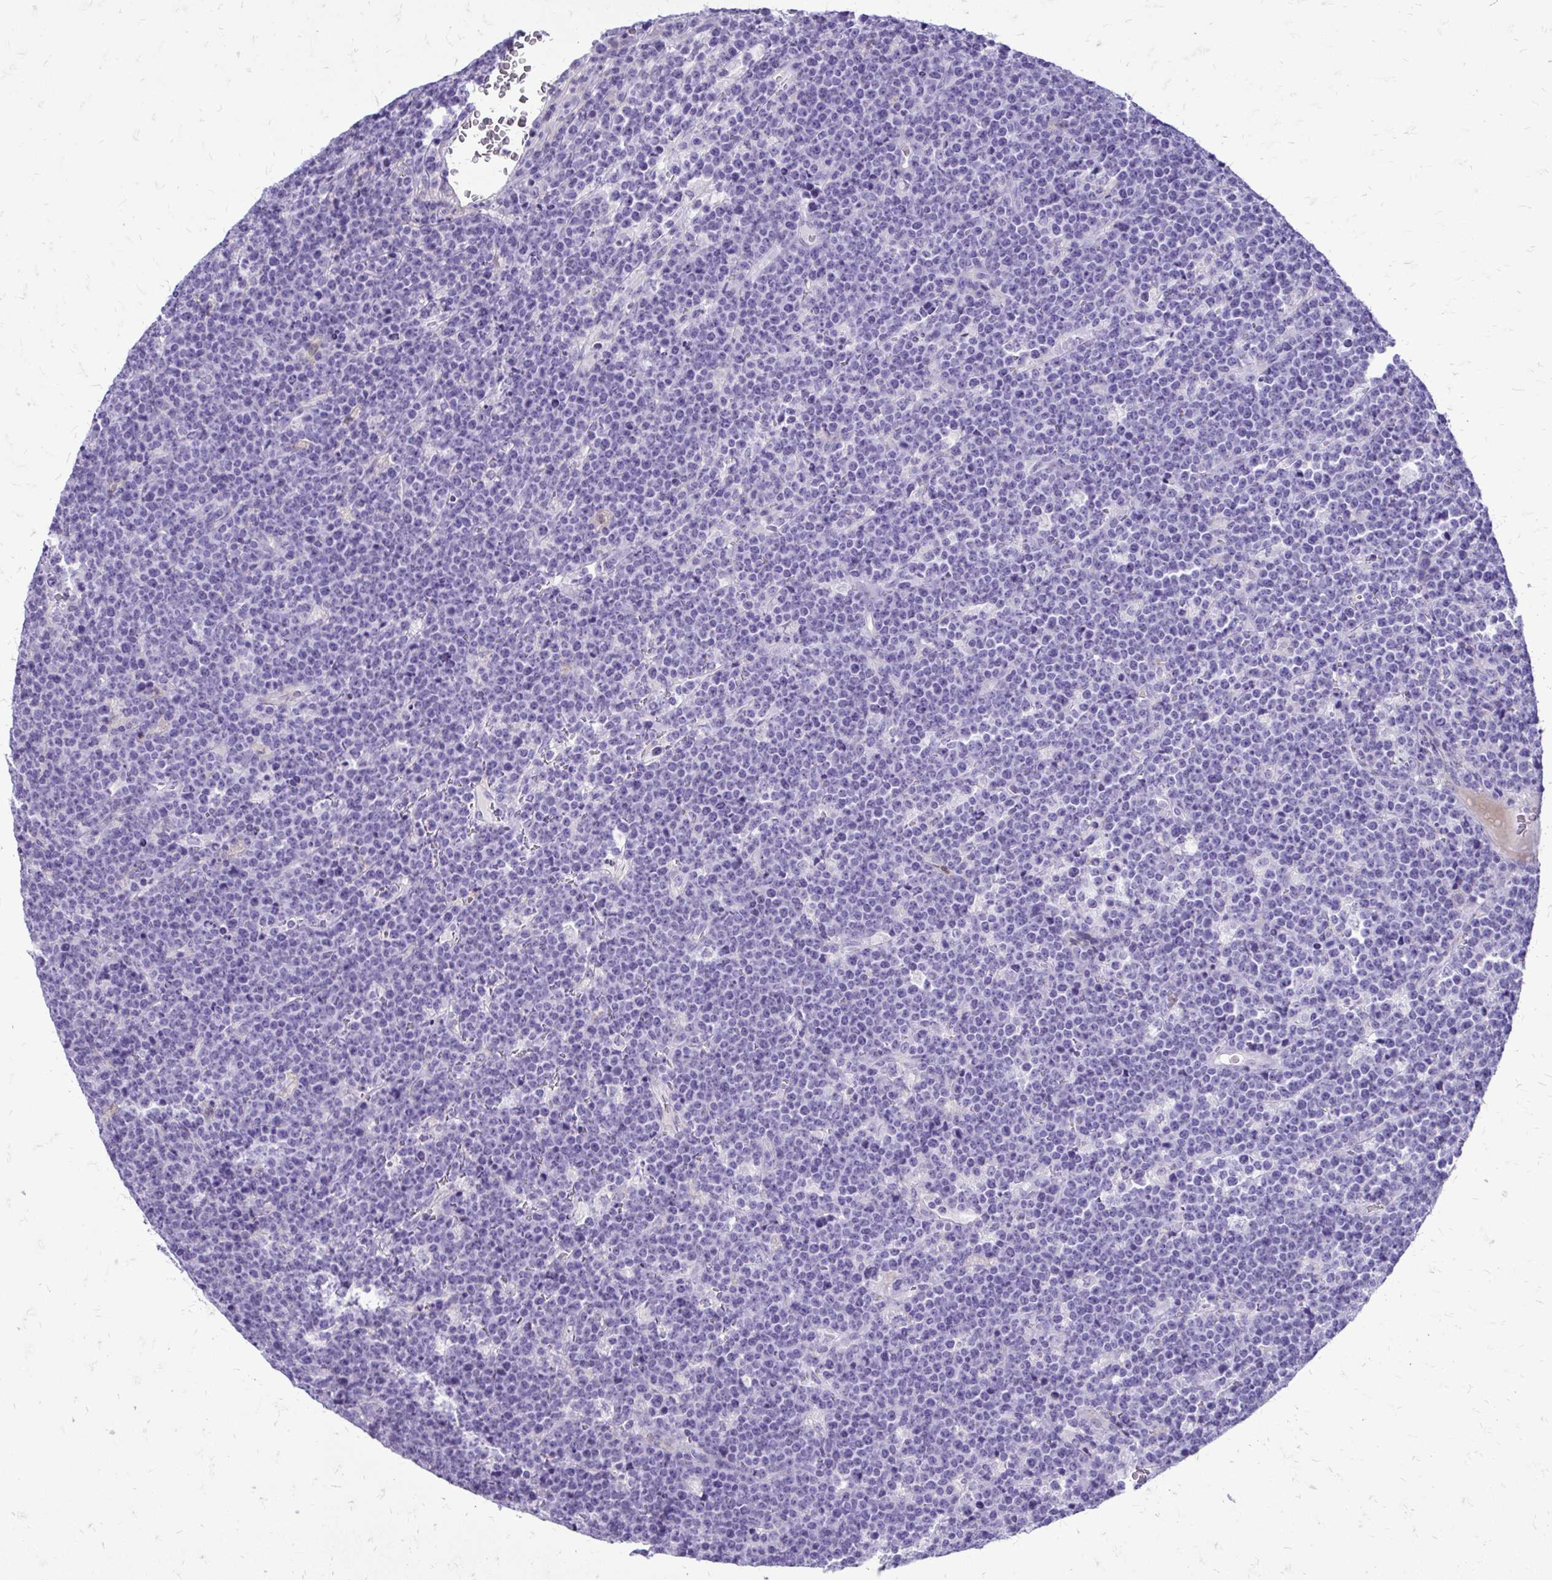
{"staining": {"intensity": "negative", "quantity": "none", "location": "none"}, "tissue": "lymphoma", "cell_type": "Tumor cells", "image_type": "cancer", "snomed": [{"axis": "morphology", "description": "Malignant lymphoma, non-Hodgkin's type, High grade"}, {"axis": "topography", "description": "Ovary"}], "caption": "A histopathology image of malignant lymphoma, non-Hodgkin's type (high-grade) stained for a protein exhibits no brown staining in tumor cells.", "gene": "SIGLEC11", "patient": {"sex": "female", "age": 56}}